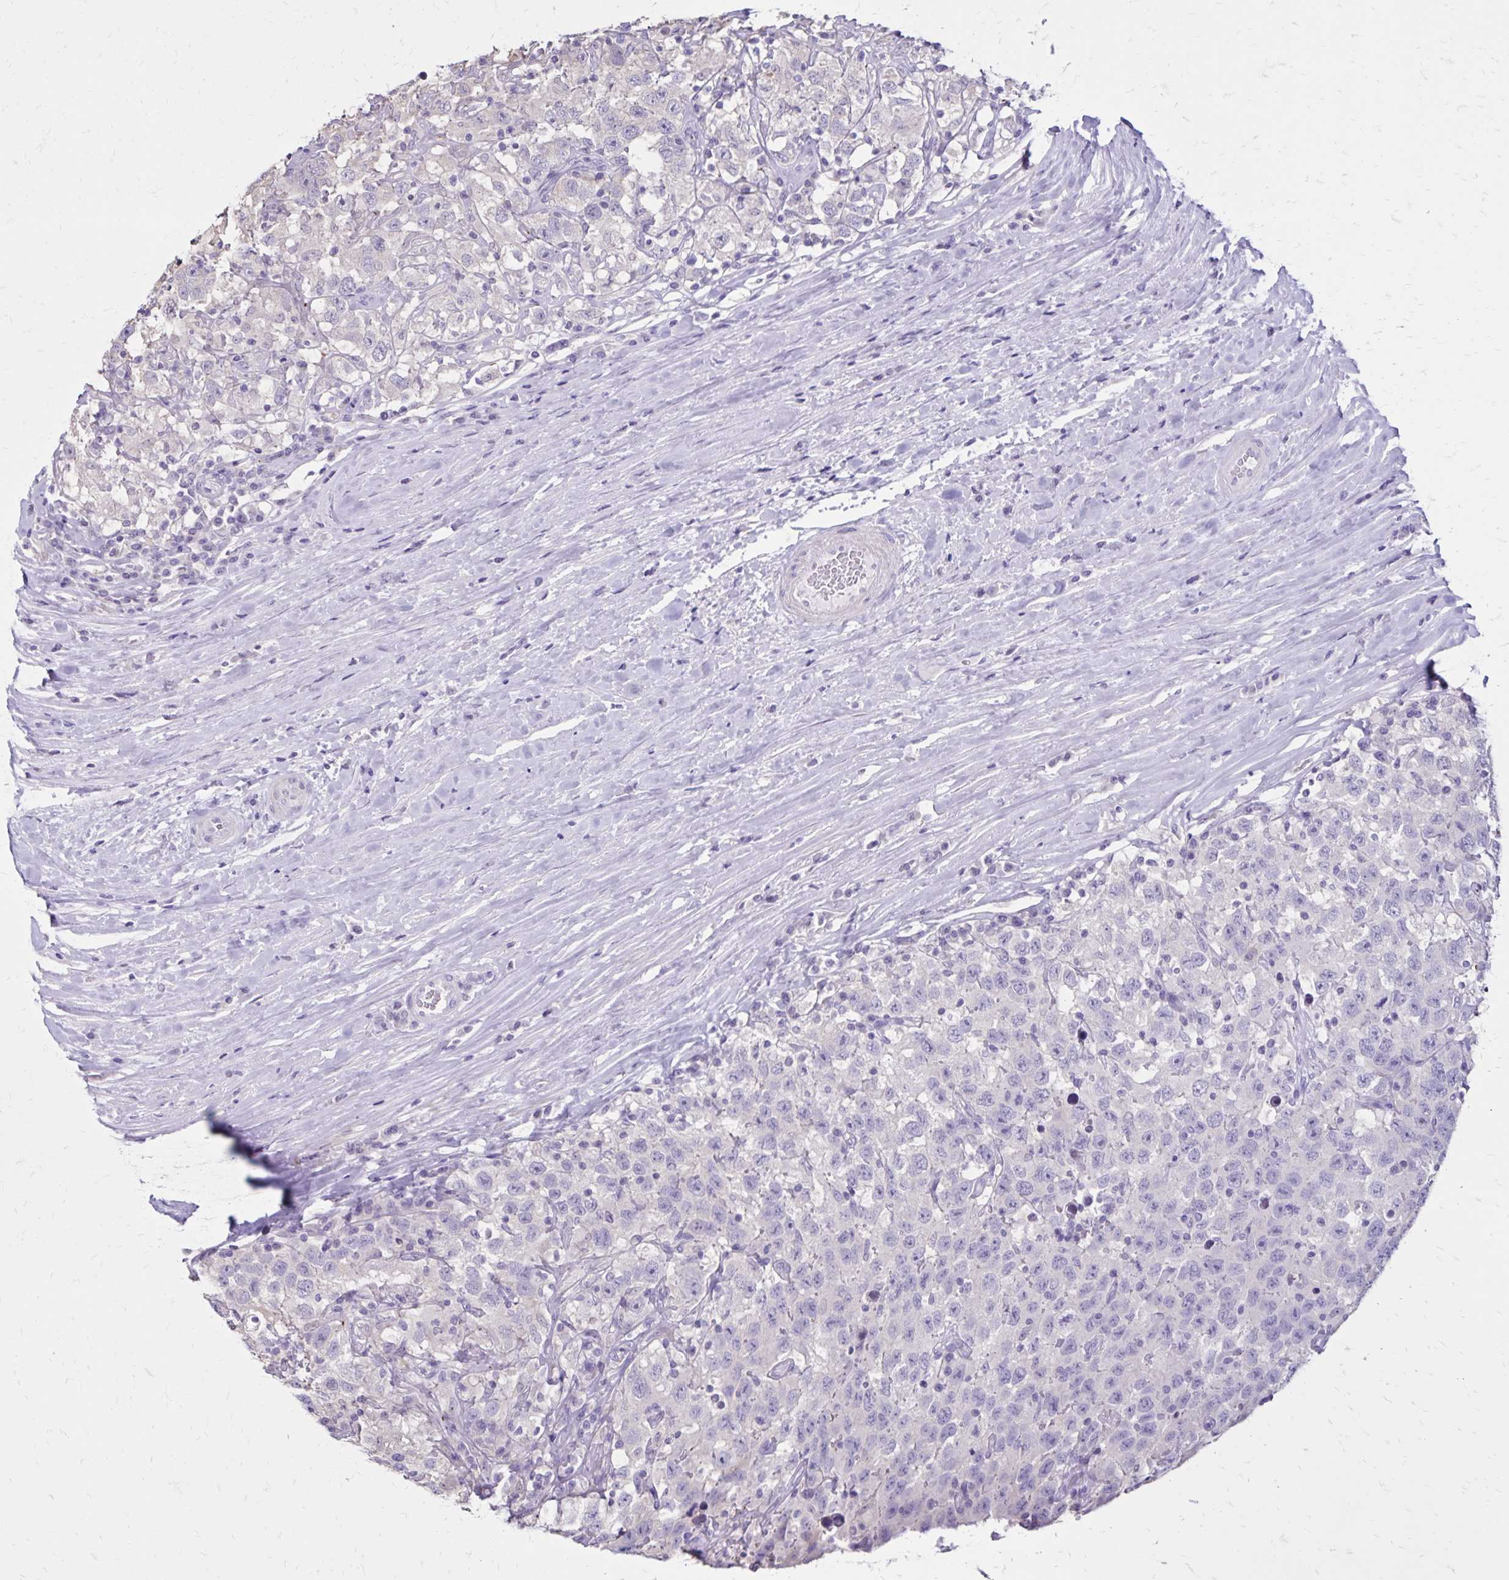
{"staining": {"intensity": "negative", "quantity": "none", "location": "none"}, "tissue": "testis cancer", "cell_type": "Tumor cells", "image_type": "cancer", "snomed": [{"axis": "morphology", "description": "Seminoma, NOS"}, {"axis": "topography", "description": "Testis"}], "caption": "Testis cancer (seminoma) stained for a protein using immunohistochemistry demonstrates no expression tumor cells.", "gene": "SH3GL3", "patient": {"sex": "male", "age": 41}}